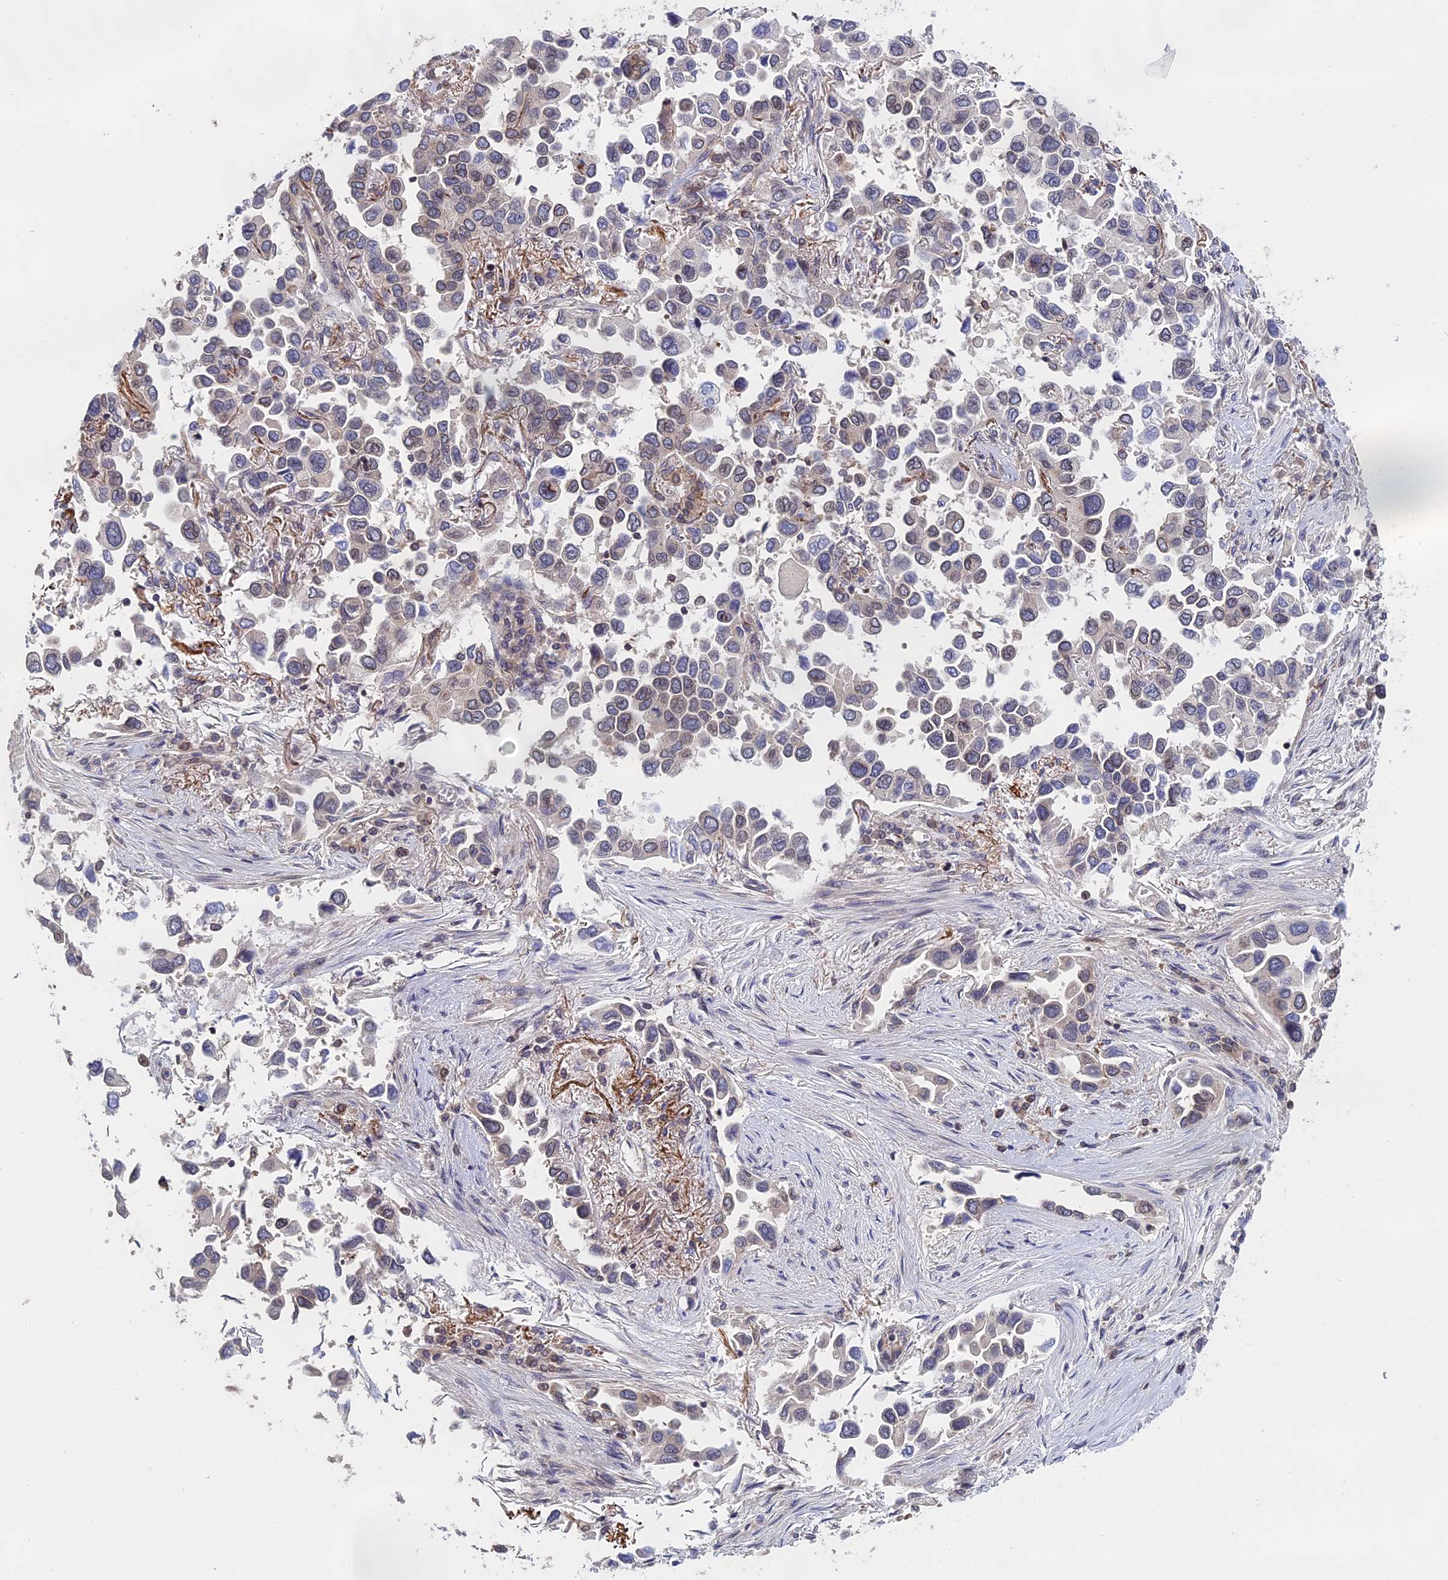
{"staining": {"intensity": "weak", "quantity": "<25%", "location": "nuclear"}, "tissue": "lung cancer", "cell_type": "Tumor cells", "image_type": "cancer", "snomed": [{"axis": "morphology", "description": "Adenocarcinoma, NOS"}, {"axis": "topography", "description": "Lung"}], "caption": "Image shows no protein expression in tumor cells of lung adenocarcinoma tissue.", "gene": "NAA10", "patient": {"sex": "female", "age": 76}}